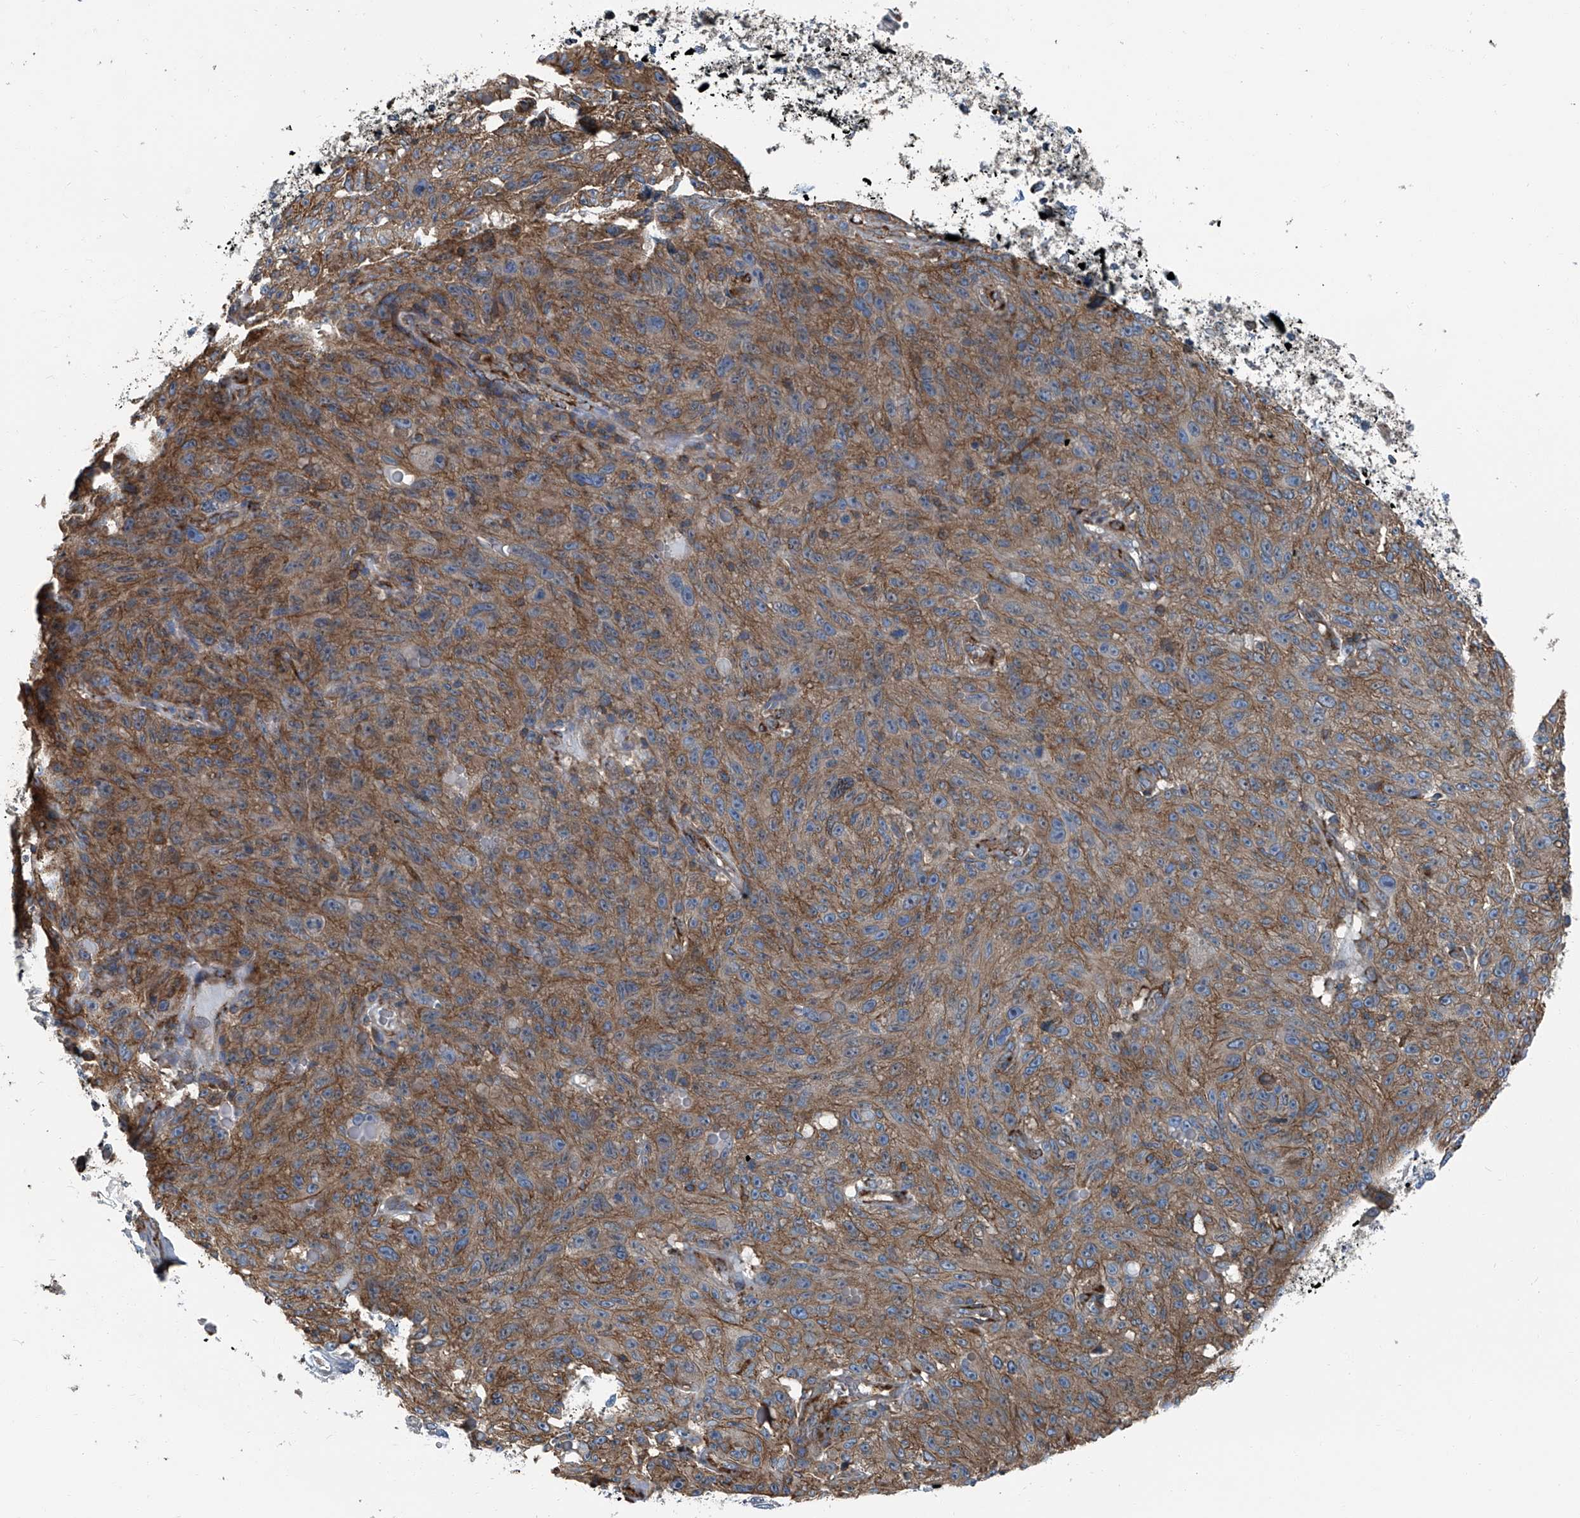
{"staining": {"intensity": "moderate", "quantity": ">75%", "location": "cytoplasmic/membranous"}, "tissue": "skin cancer", "cell_type": "Tumor cells", "image_type": "cancer", "snomed": [{"axis": "morphology", "description": "Squamous cell carcinoma, NOS"}, {"axis": "morphology", "description": "Squamous cell carcinoma, metastatic, NOS"}, {"axis": "topography", "description": "Skin"}, {"axis": "topography", "description": "Lymph node"}], "caption": "DAB immunohistochemical staining of human squamous cell carcinoma (skin) demonstrates moderate cytoplasmic/membranous protein staining in approximately >75% of tumor cells.", "gene": "SEPTIN7", "patient": {"sex": "male", "age": 75}}